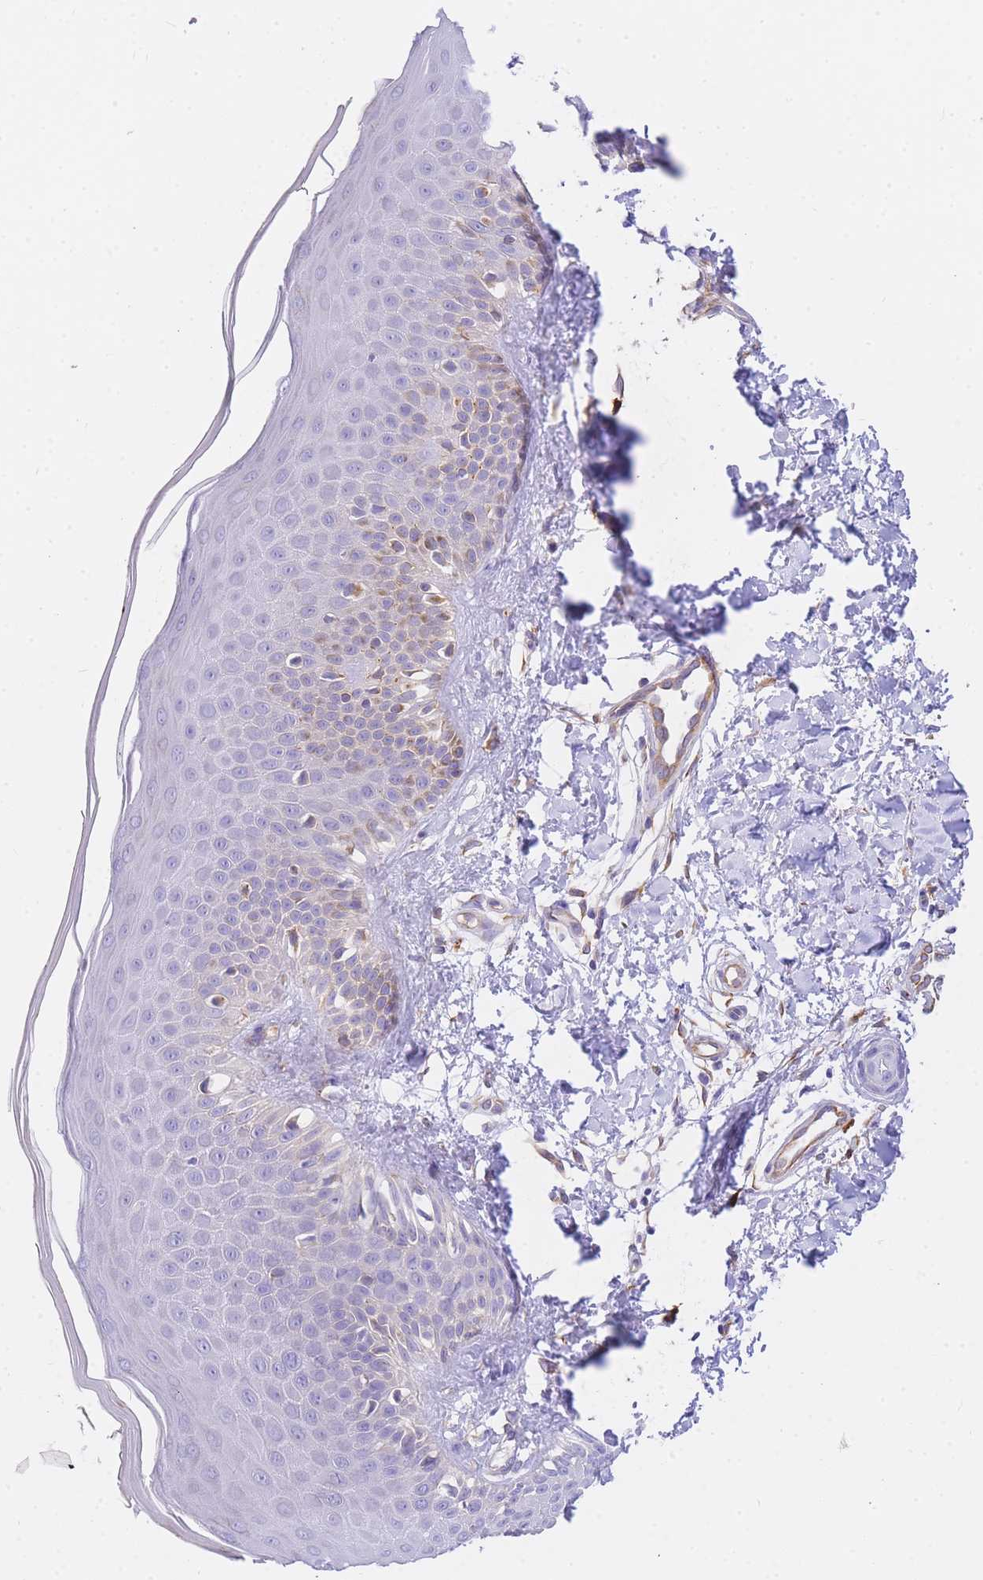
{"staining": {"intensity": "negative", "quantity": "none", "location": "none"}, "tissue": "skin", "cell_type": "Fibroblasts", "image_type": "normal", "snomed": [{"axis": "morphology", "description": "Normal tissue, NOS"}, {"axis": "topography", "description": "Skin"}], "caption": "The image exhibits no significant staining in fibroblasts of skin. (Stains: DAB immunohistochemistry with hematoxylin counter stain, Microscopy: brightfield microscopy at high magnification).", "gene": "SRSF12", "patient": {"sex": "male", "age": 52}}